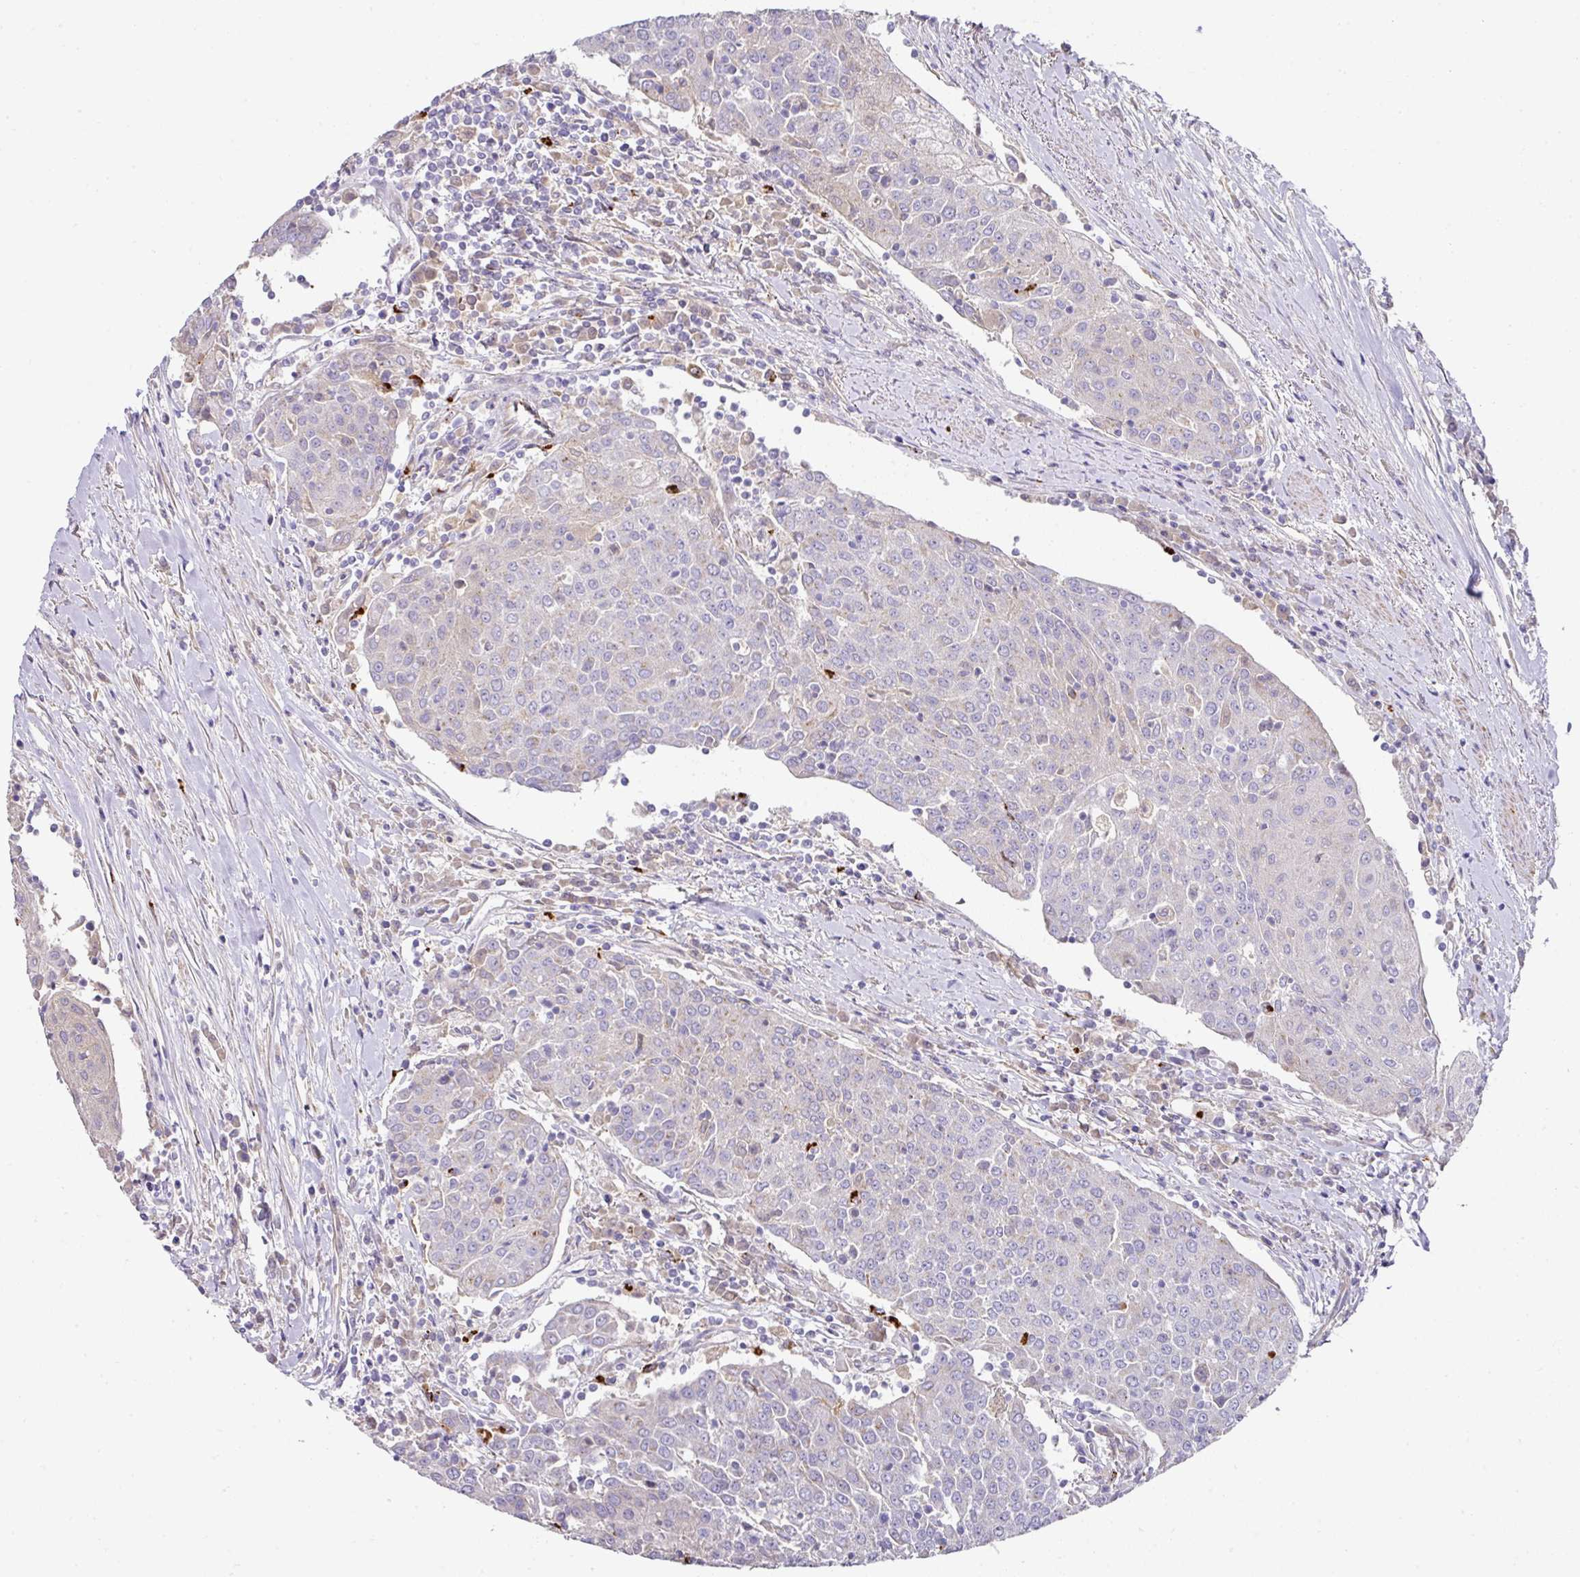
{"staining": {"intensity": "negative", "quantity": "none", "location": "none"}, "tissue": "urothelial cancer", "cell_type": "Tumor cells", "image_type": "cancer", "snomed": [{"axis": "morphology", "description": "Urothelial carcinoma, High grade"}, {"axis": "topography", "description": "Urinary bladder"}], "caption": "Tumor cells are negative for protein expression in human urothelial carcinoma (high-grade).", "gene": "TARM1", "patient": {"sex": "female", "age": 85}}